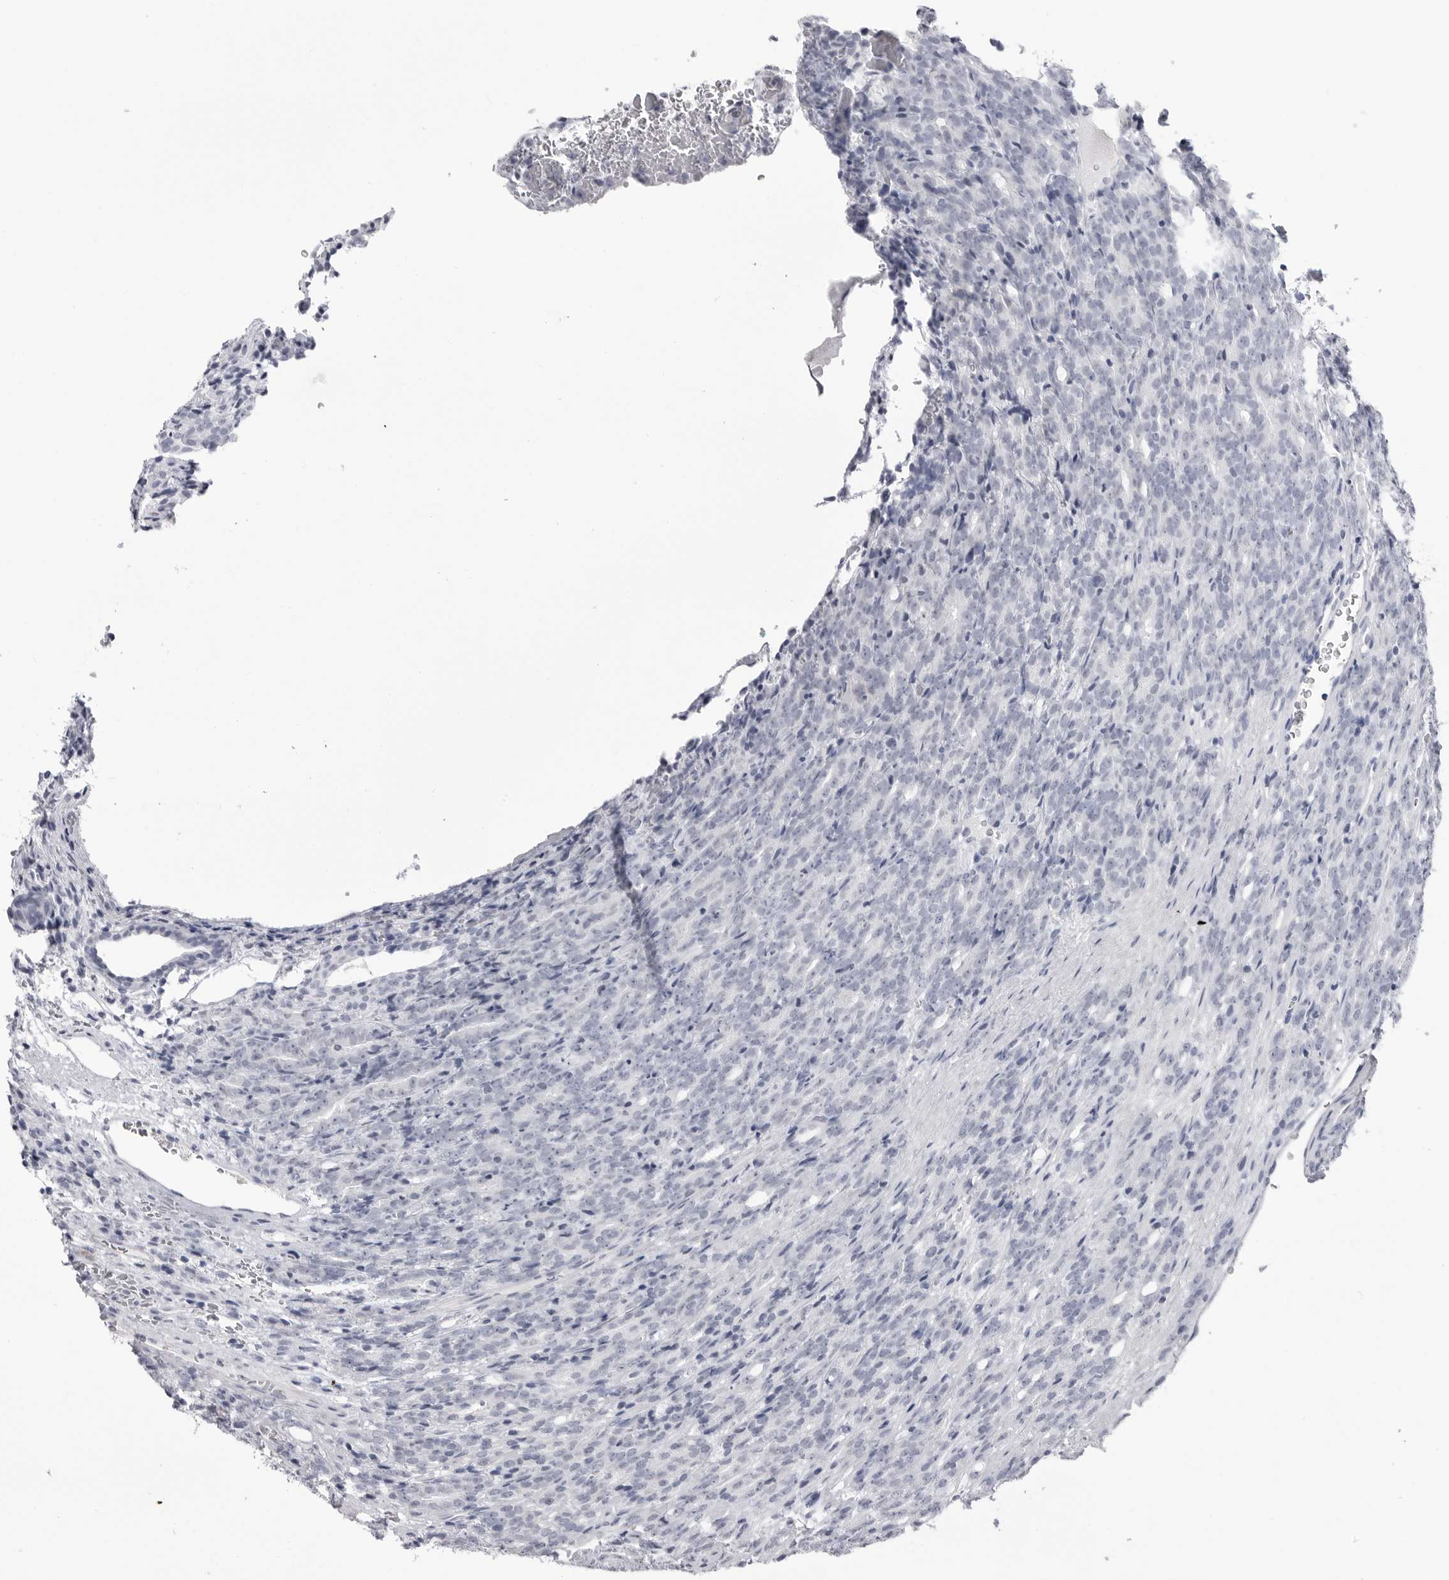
{"staining": {"intensity": "negative", "quantity": "none", "location": "none"}, "tissue": "prostate cancer", "cell_type": "Tumor cells", "image_type": "cancer", "snomed": [{"axis": "morphology", "description": "Adenocarcinoma, High grade"}, {"axis": "topography", "description": "Prostate"}], "caption": "The immunohistochemistry (IHC) image has no significant positivity in tumor cells of adenocarcinoma (high-grade) (prostate) tissue.", "gene": "PGA3", "patient": {"sex": "male", "age": 62}}